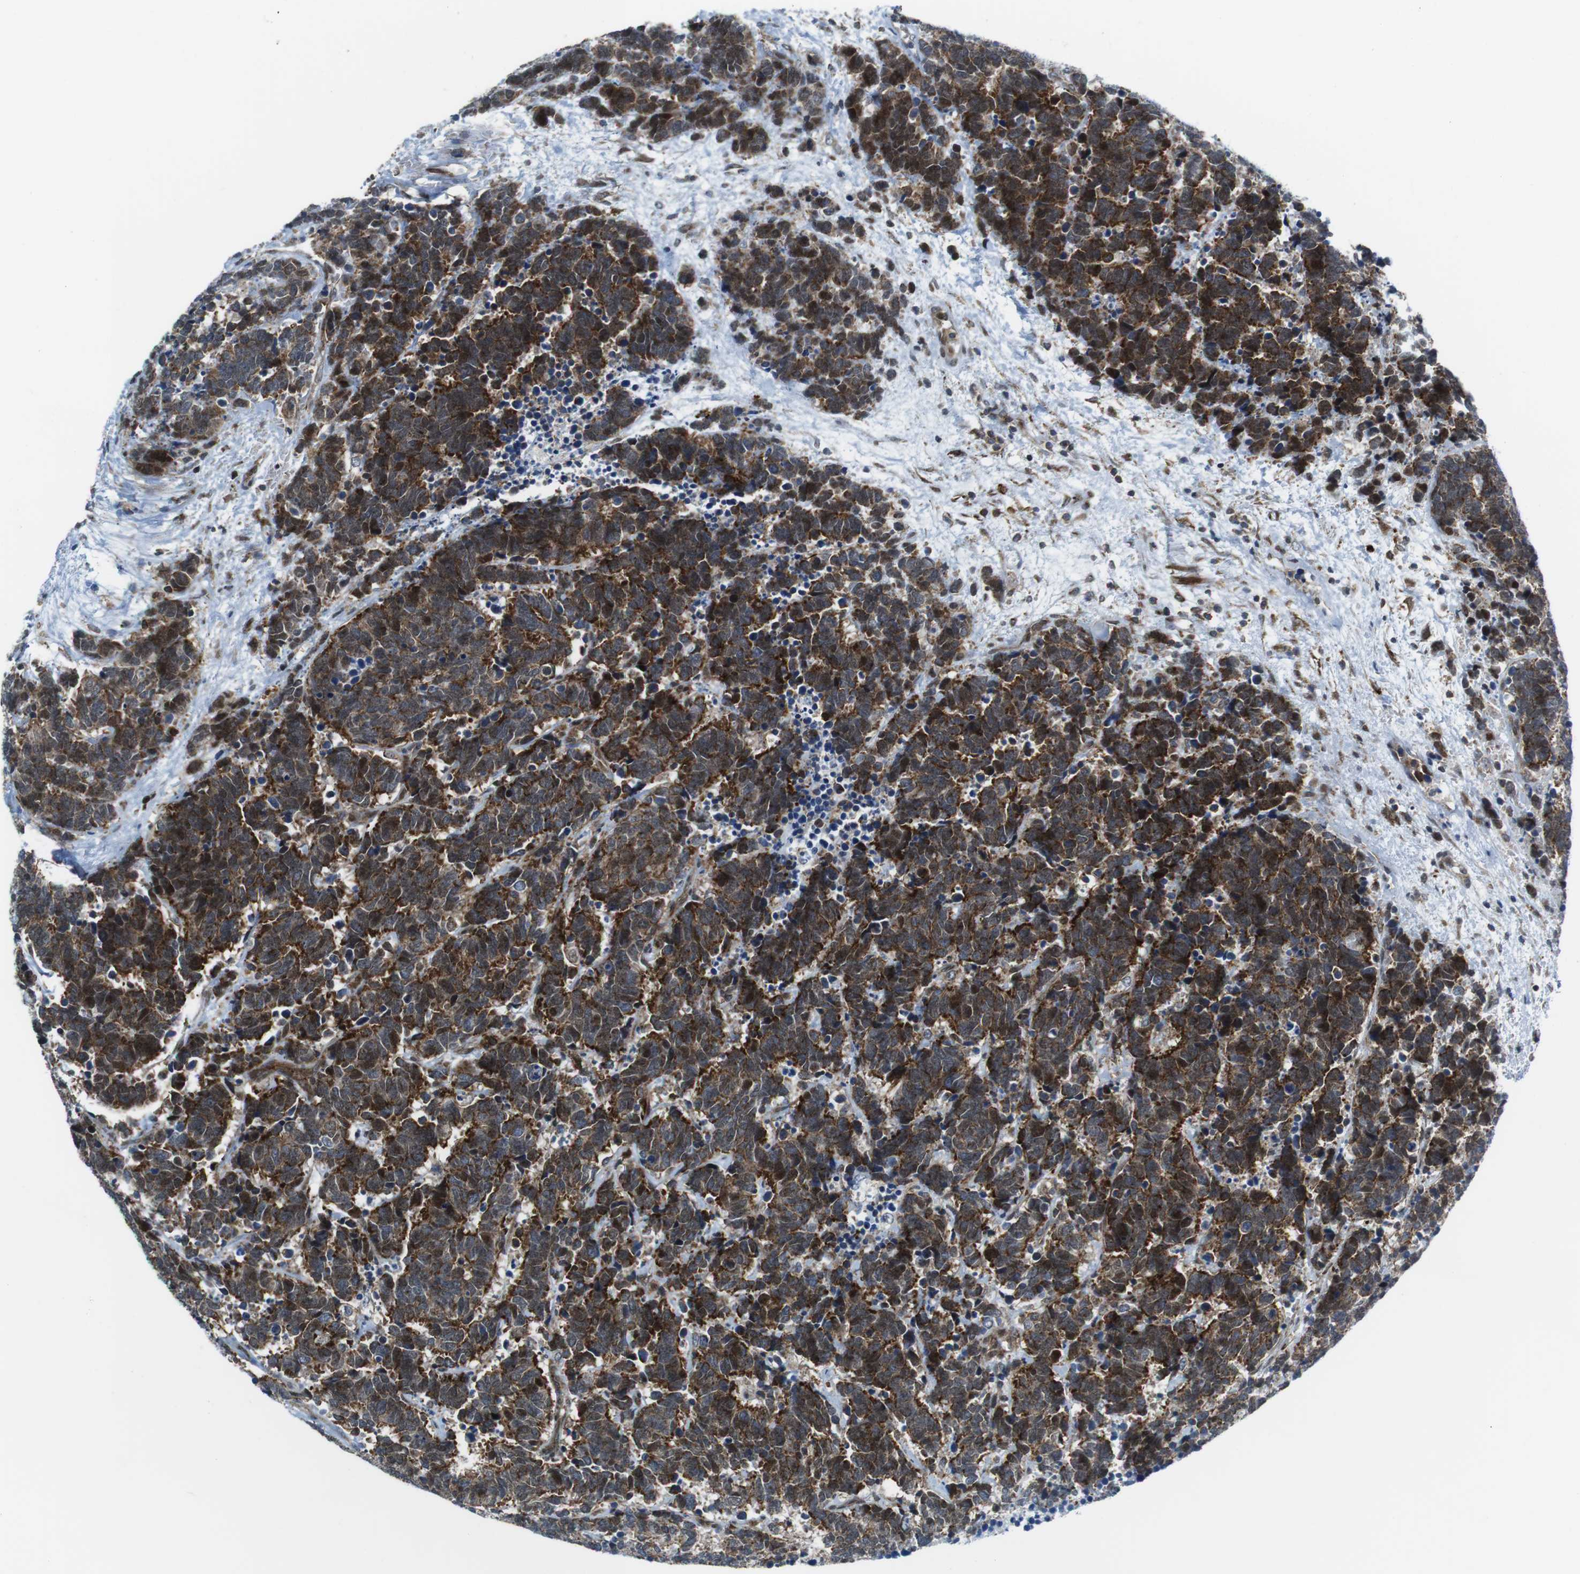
{"staining": {"intensity": "strong", "quantity": ">75%", "location": "cytoplasmic/membranous,nuclear"}, "tissue": "carcinoid", "cell_type": "Tumor cells", "image_type": "cancer", "snomed": [{"axis": "morphology", "description": "Carcinoma, NOS"}, {"axis": "morphology", "description": "Carcinoid, malignant, NOS"}, {"axis": "topography", "description": "Urinary bladder"}], "caption": "Immunohistochemical staining of human carcinoma shows high levels of strong cytoplasmic/membranous and nuclear protein positivity in approximately >75% of tumor cells.", "gene": "CUL7", "patient": {"sex": "male", "age": 57}}